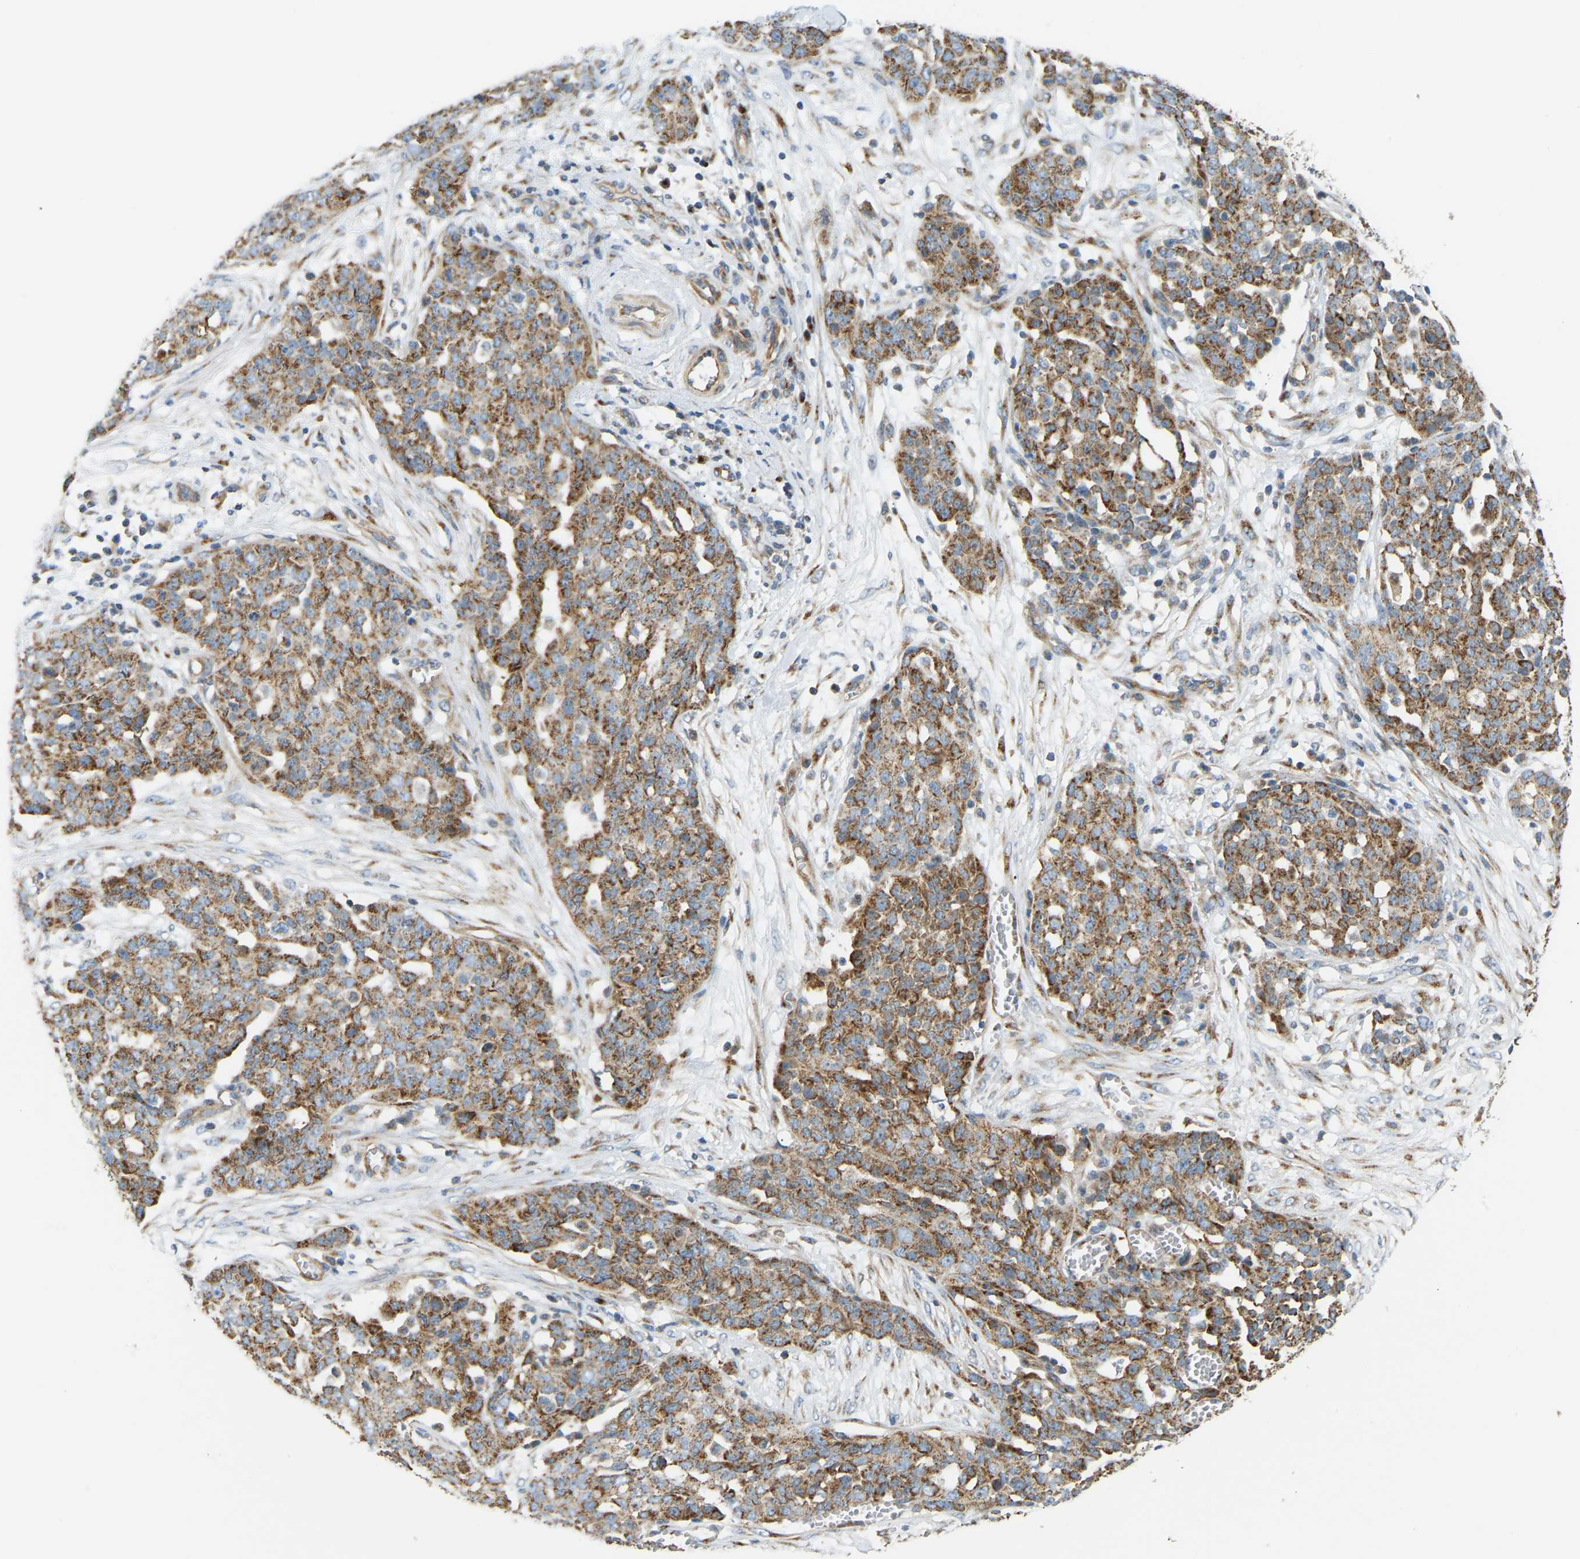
{"staining": {"intensity": "strong", "quantity": ">75%", "location": "cytoplasmic/membranous"}, "tissue": "ovarian cancer", "cell_type": "Tumor cells", "image_type": "cancer", "snomed": [{"axis": "morphology", "description": "Cystadenocarcinoma, serous, NOS"}, {"axis": "topography", "description": "Soft tissue"}, {"axis": "topography", "description": "Ovary"}], "caption": "A micrograph of ovarian serous cystadenocarcinoma stained for a protein shows strong cytoplasmic/membranous brown staining in tumor cells.", "gene": "YIPF2", "patient": {"sex": "female", "age": 57}}